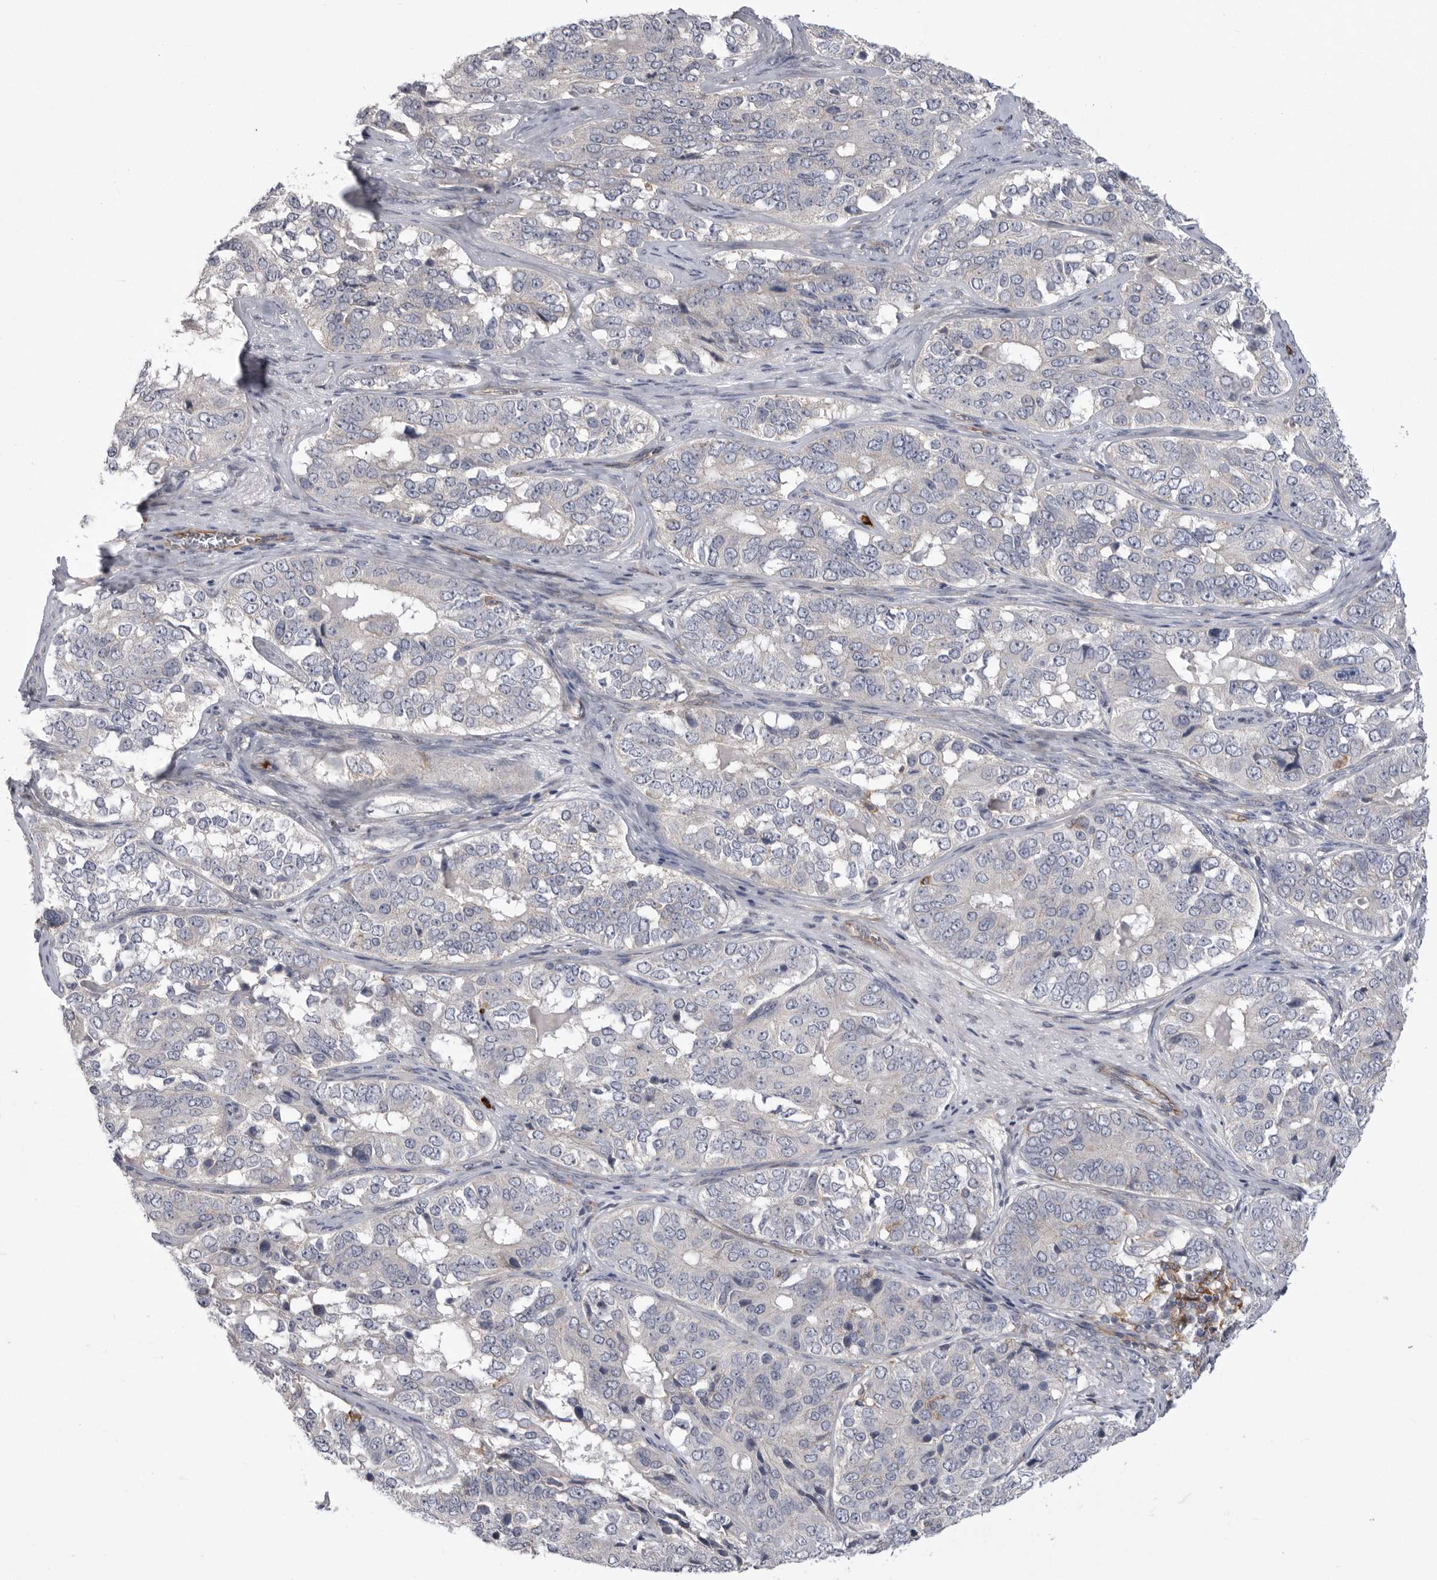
{"staining": {"intensity": "negative", "quantity": "none", "location": "none"}, "tissue": "ovarian cancer", "cell_type": "Tumor cells", "image_type": "cancer", "snomed": [{"axis": "morphology", "description": "Carcinoma, endometroid"}, {"axis": "topography", "description": "Ovary"}], "caption": "Immunohistochemistry of human endometroid carcinoma (ovarian) demonstrates no expression in tumor cells.", "gene": "SIGLEC10", "patient": {"sex": "female", "age": 51}}